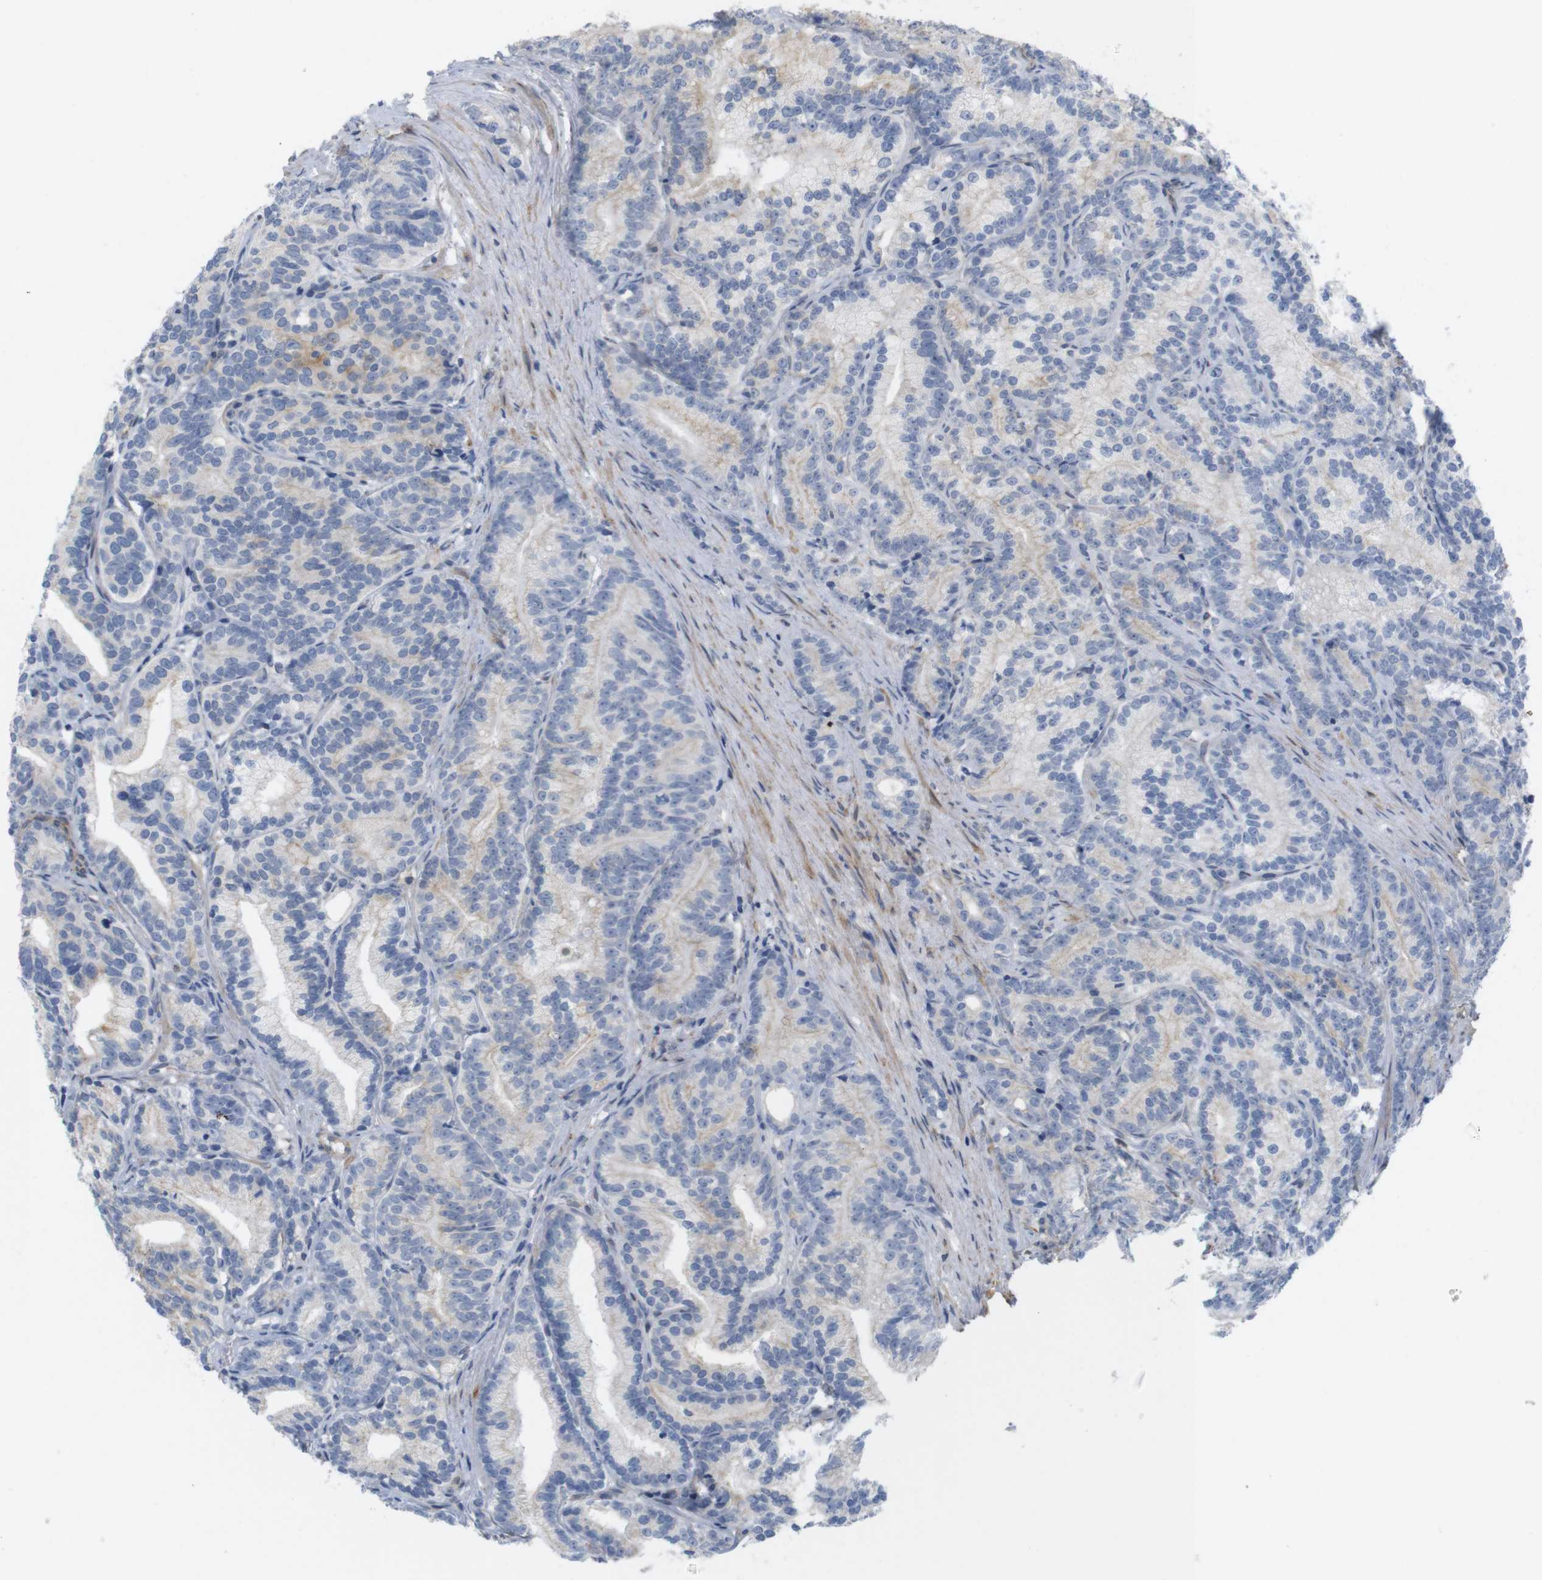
{"staining": {"intensity": "negative", "quantity": "none", "location": "none"}, "tissue": "prostate cancer", "cell_type": "Tumor cells", "image_type": "cancer", "snomed": [{"axis": "morphology", "description": "Adenocarcinoma, Low grade"}, {"axis": "topography", "description": "Prostate"}], "caption": "This is a histopathology image of IHC staining of prostate cancer, which shows no positivity in tumor cells.", "gene": "ITPR1", "patient": {"sex": "male", "age": 89}}